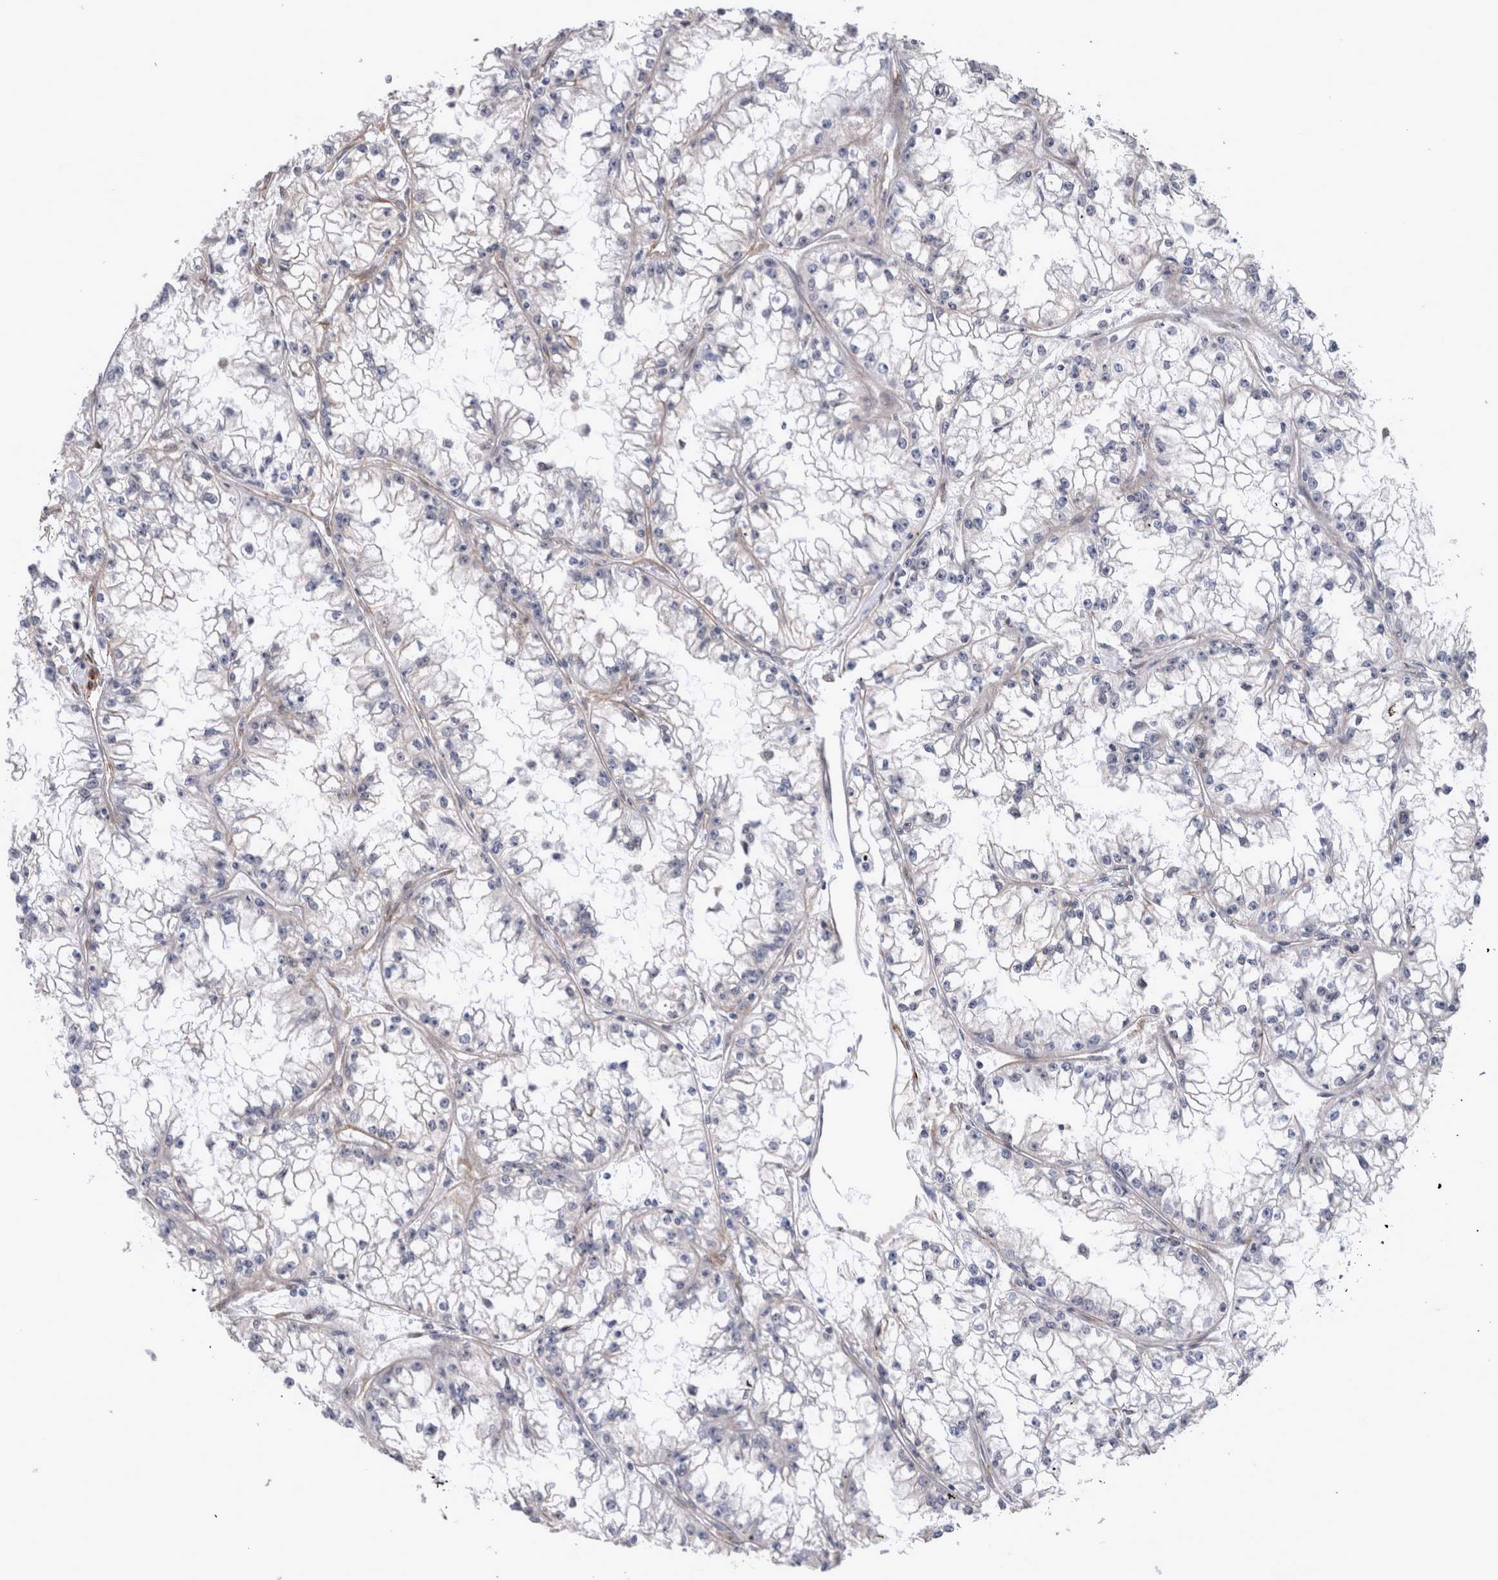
{"staining": {"intensity": "negative", "quantity": "none", "location": "none"}, "tissue": "renal cancer", "cell_type": "Tumor cells", "image_type": "cancer", "snomed": [{"axis": "morphology", "description": "Adenocarcinoma, NOS"}, {"axis": "topography", "description": "Kidney"}], "caption": "Renal adenocarcinoma stained for a protein using immunohistochemistry displays no staining tumor cells.", "gene": "DDX6", "patient": {"sex": "male", "age": 56}}